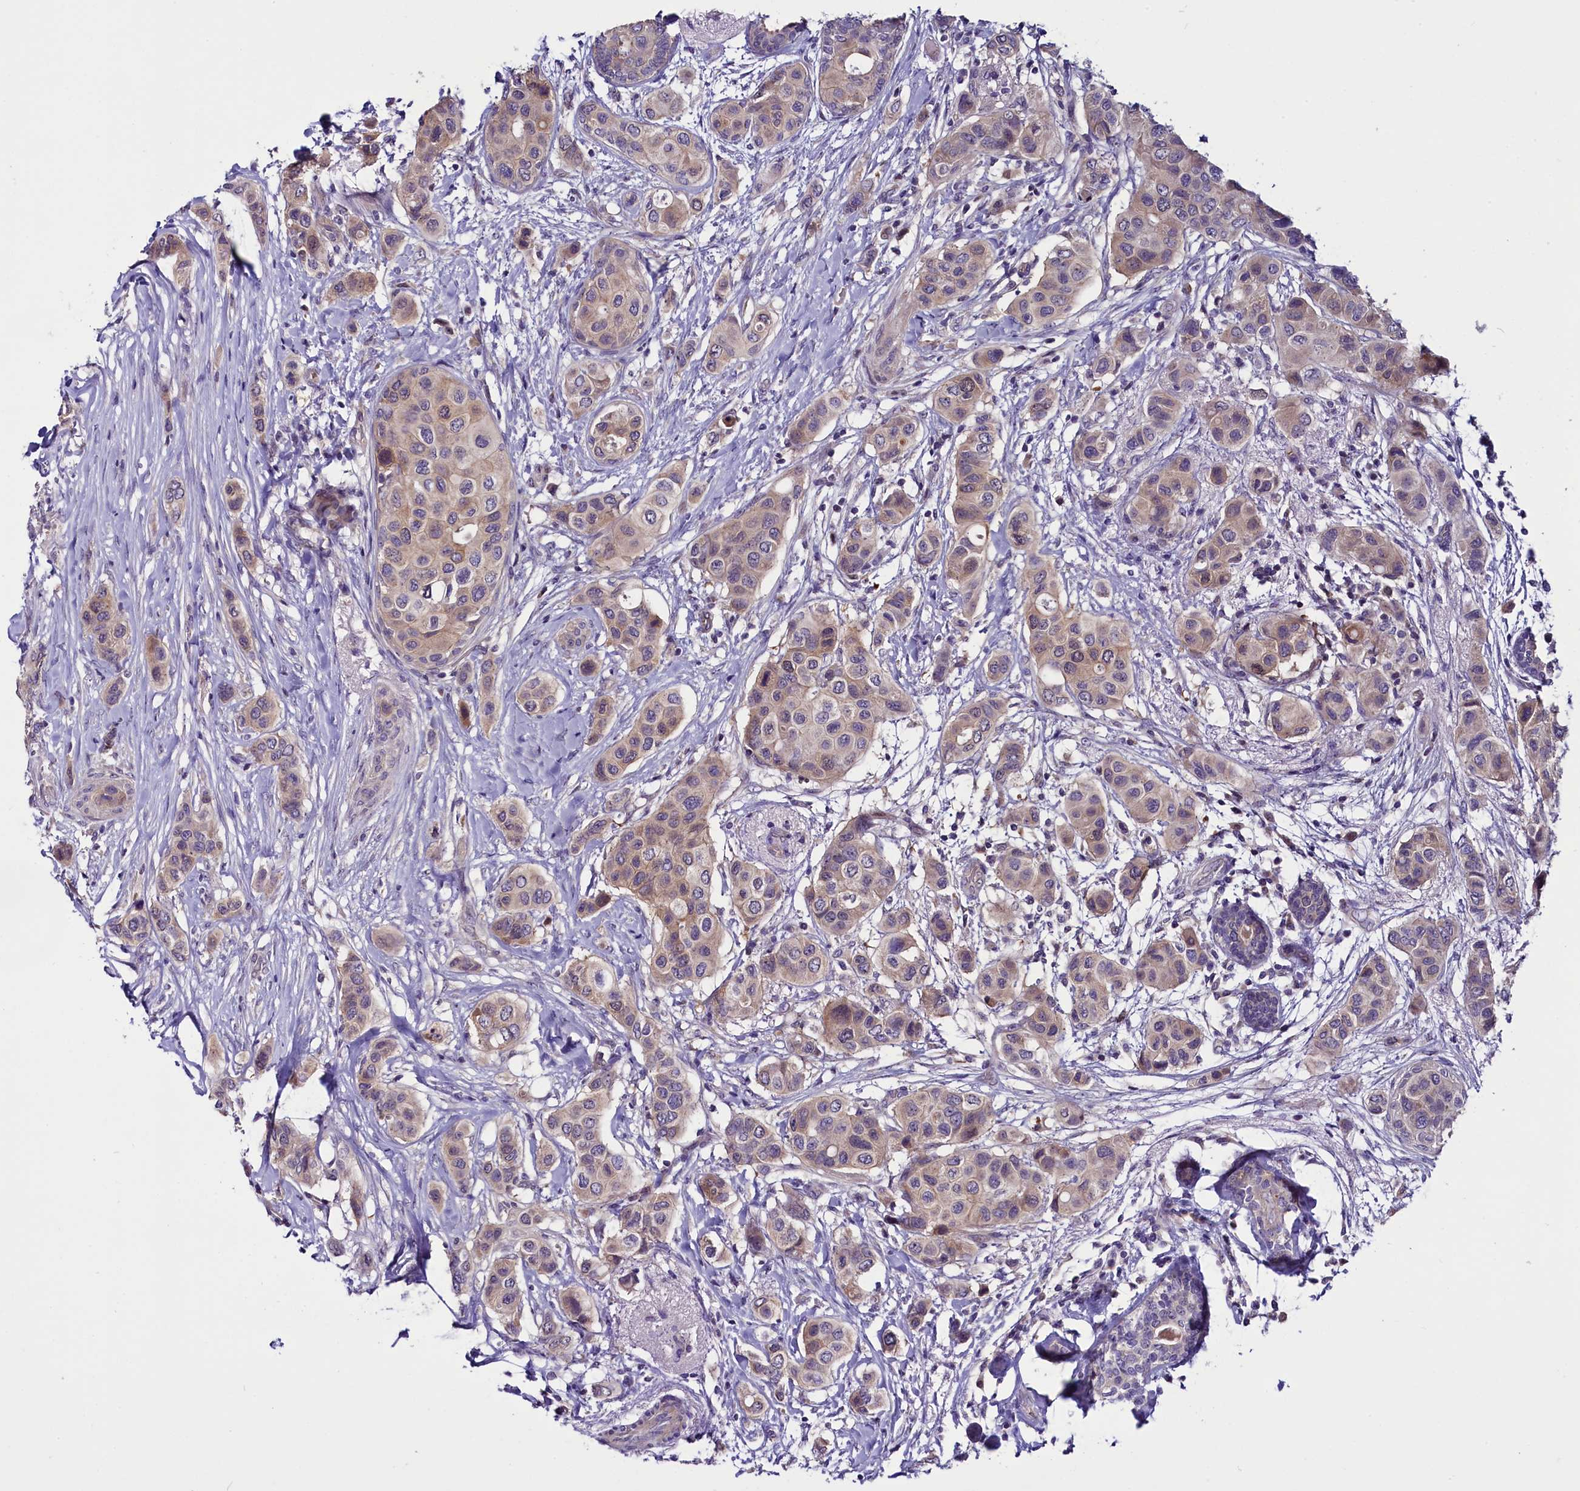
{"staining": {"intensity": "moderate", "quantity": ">75%", "location": "cytoplasmic/membranous"}, "tissue": "breast cancer", "cell_type": "Tumor cells", "image_type": "cancer", "snomed": [{"axis": "morphology", "description": "Lobular carcinoma"}, {"axis": "topography", "description": "Breast"}], "caption": "Lobular carcinoma (breast) stained for a protein (brown) reveals moderate cytoplasmic/membranous positive positivity in about >75% of tumor cells.", "gene": "C9orf40", "patient": {"sex": "female", "age": 51}}